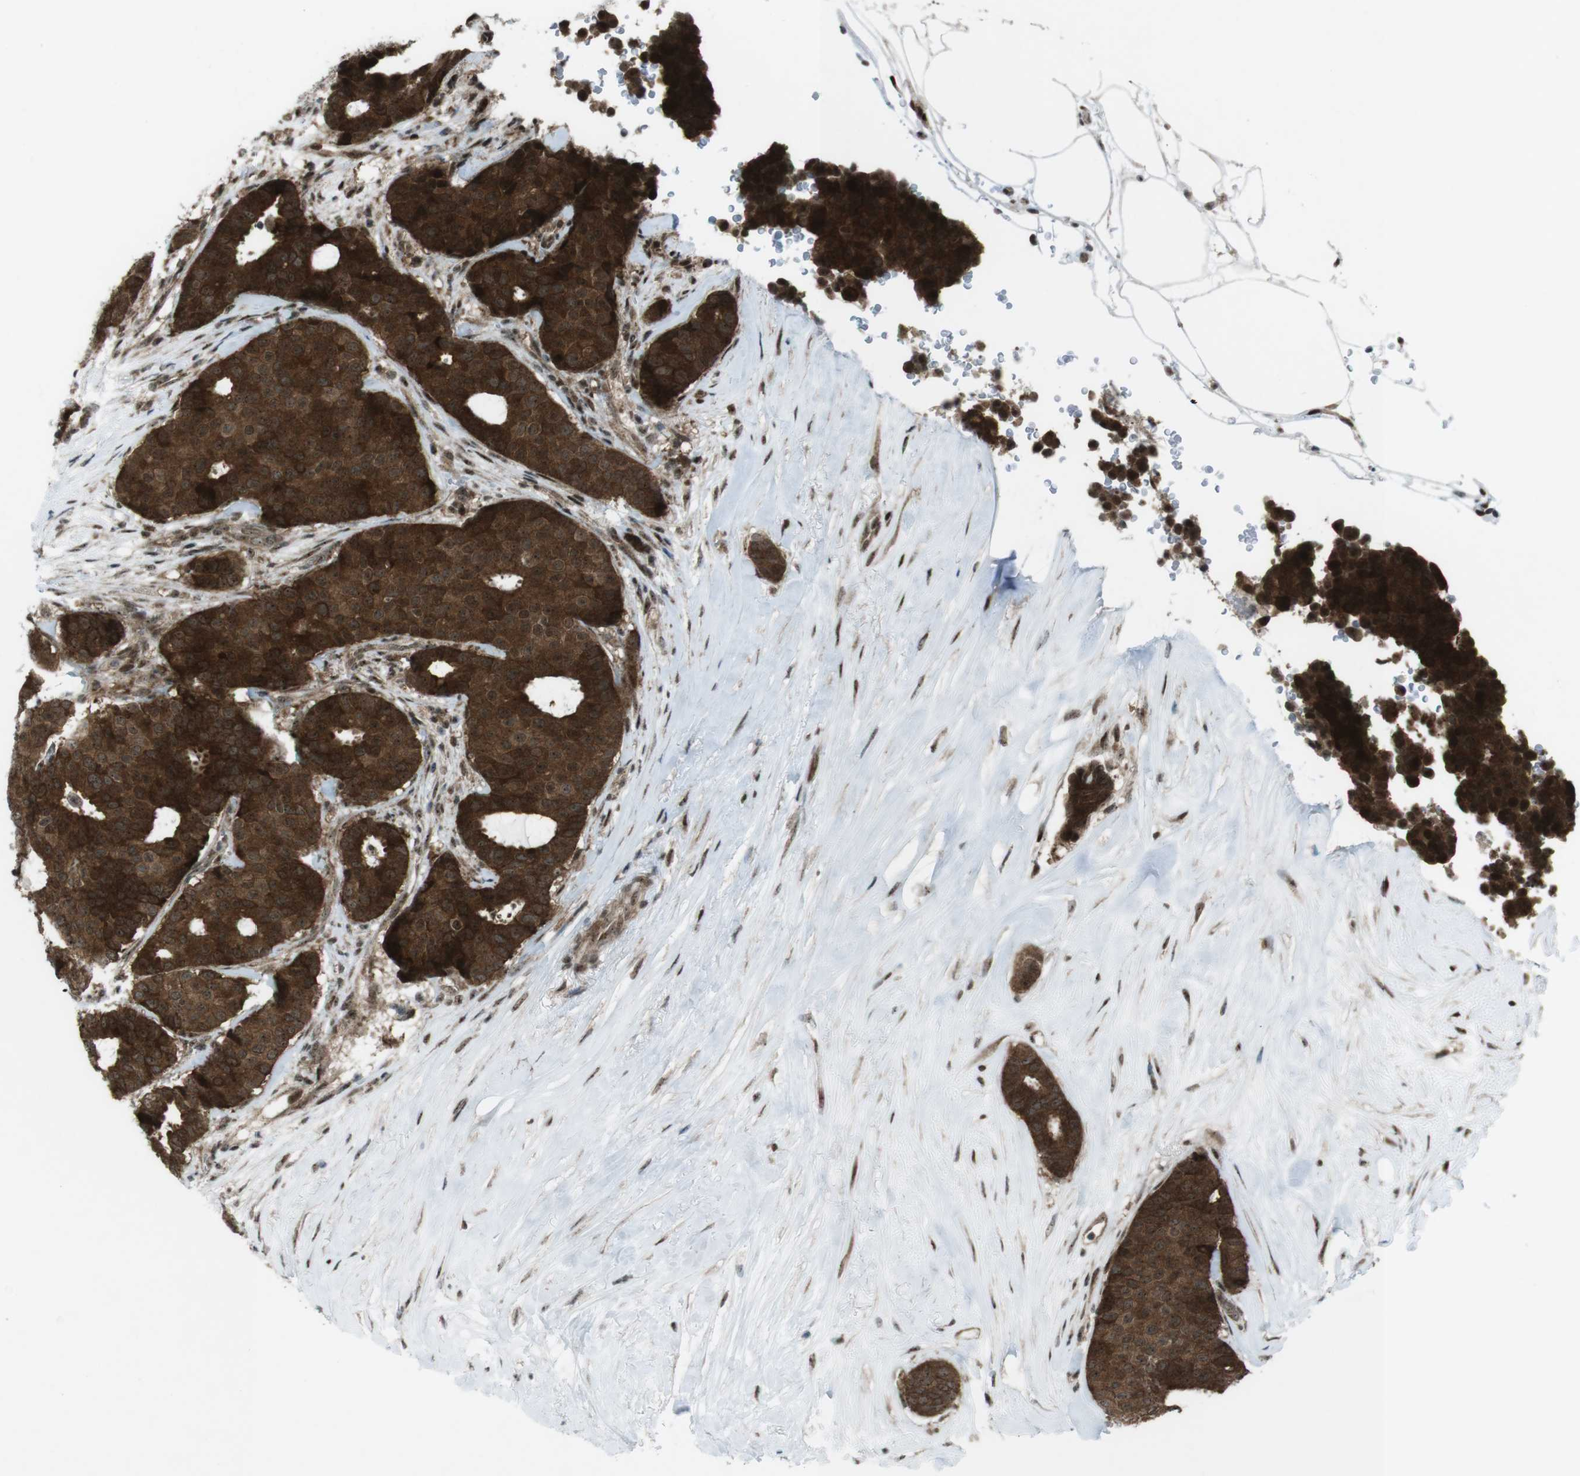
{"staining": {"intensity": "strong", "quantity": ">75%", "location": "cytoplasmic/membranous"}, "tissue": "breast cancer", "cell_type": "Tumor cells", "image_type": "cancer", "snomed": [{"axis": "morphology", "description": "Duct carcinoma"}, {"axis": "topography", "description": "Breast"}], "caption": "An immunohistochemistry image of neoplastic tissue is shown. Protein staining in brown labels strong cytoplasmic/membranous positivity in breast invasive ductal carcinoma within tumor cells.", "gene": "CSNK1D", "patient": {"sex": "female", "age": 75}}